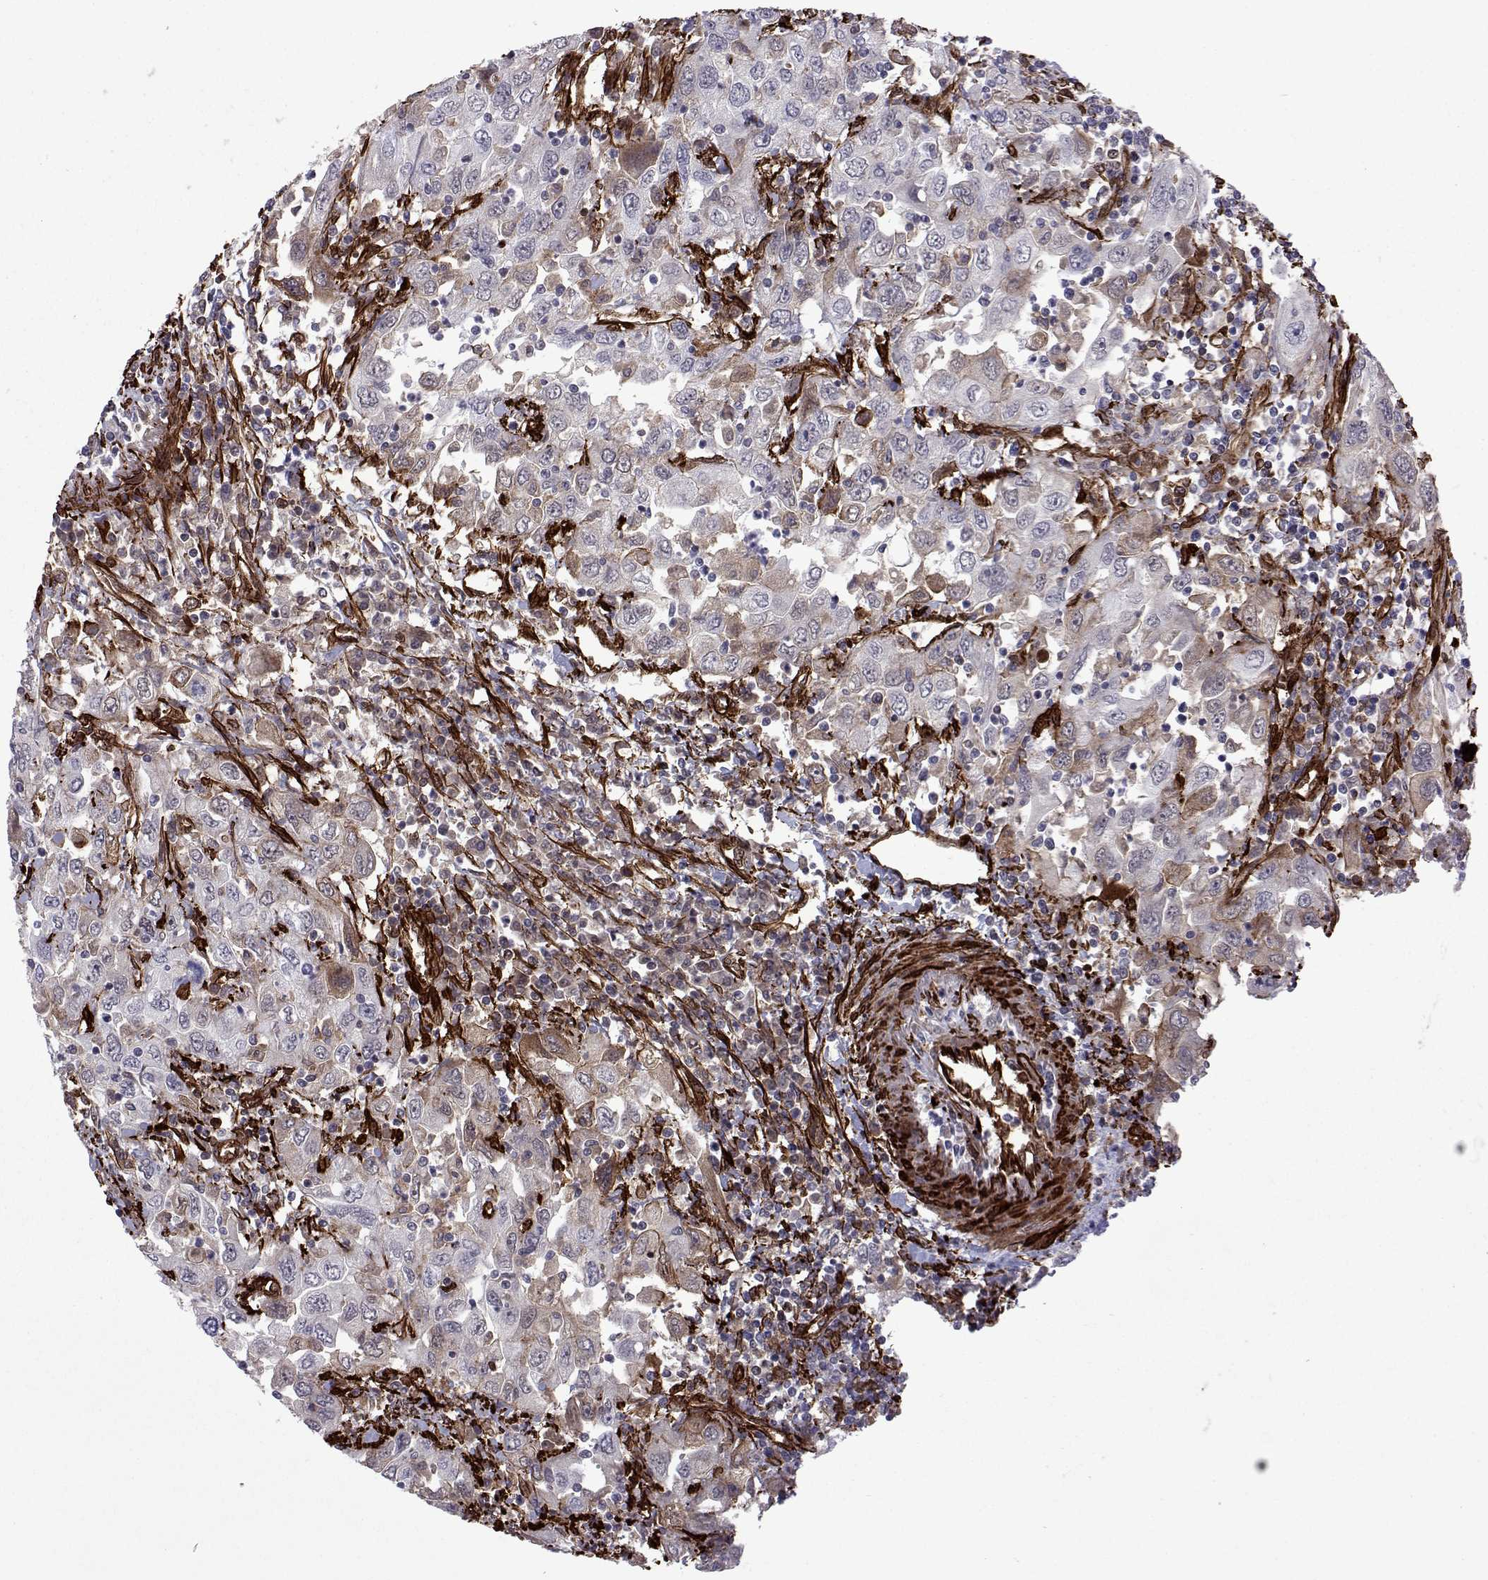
{"staining": {"intensity": "negative", "quantity": "none", "location": "none"}, "tissue": "urothelial cancer", "cell_type": "Tumor cells", "image_type": "cancer", "snomed": [{"axis": "morphology", "description": "Urothelial carcinoma, High grade"}, {"axis": "topography", "description": "Urinary bladder"}], "caption": "DAB immunohistochemical staining of high-grade urothelial carcinoma reveals no significant expression in tumor cells. (DAB immunohistochemistry, high magnification).", "gene": "EFCAB3", "patient": {"sex": "male", "age": 76}}